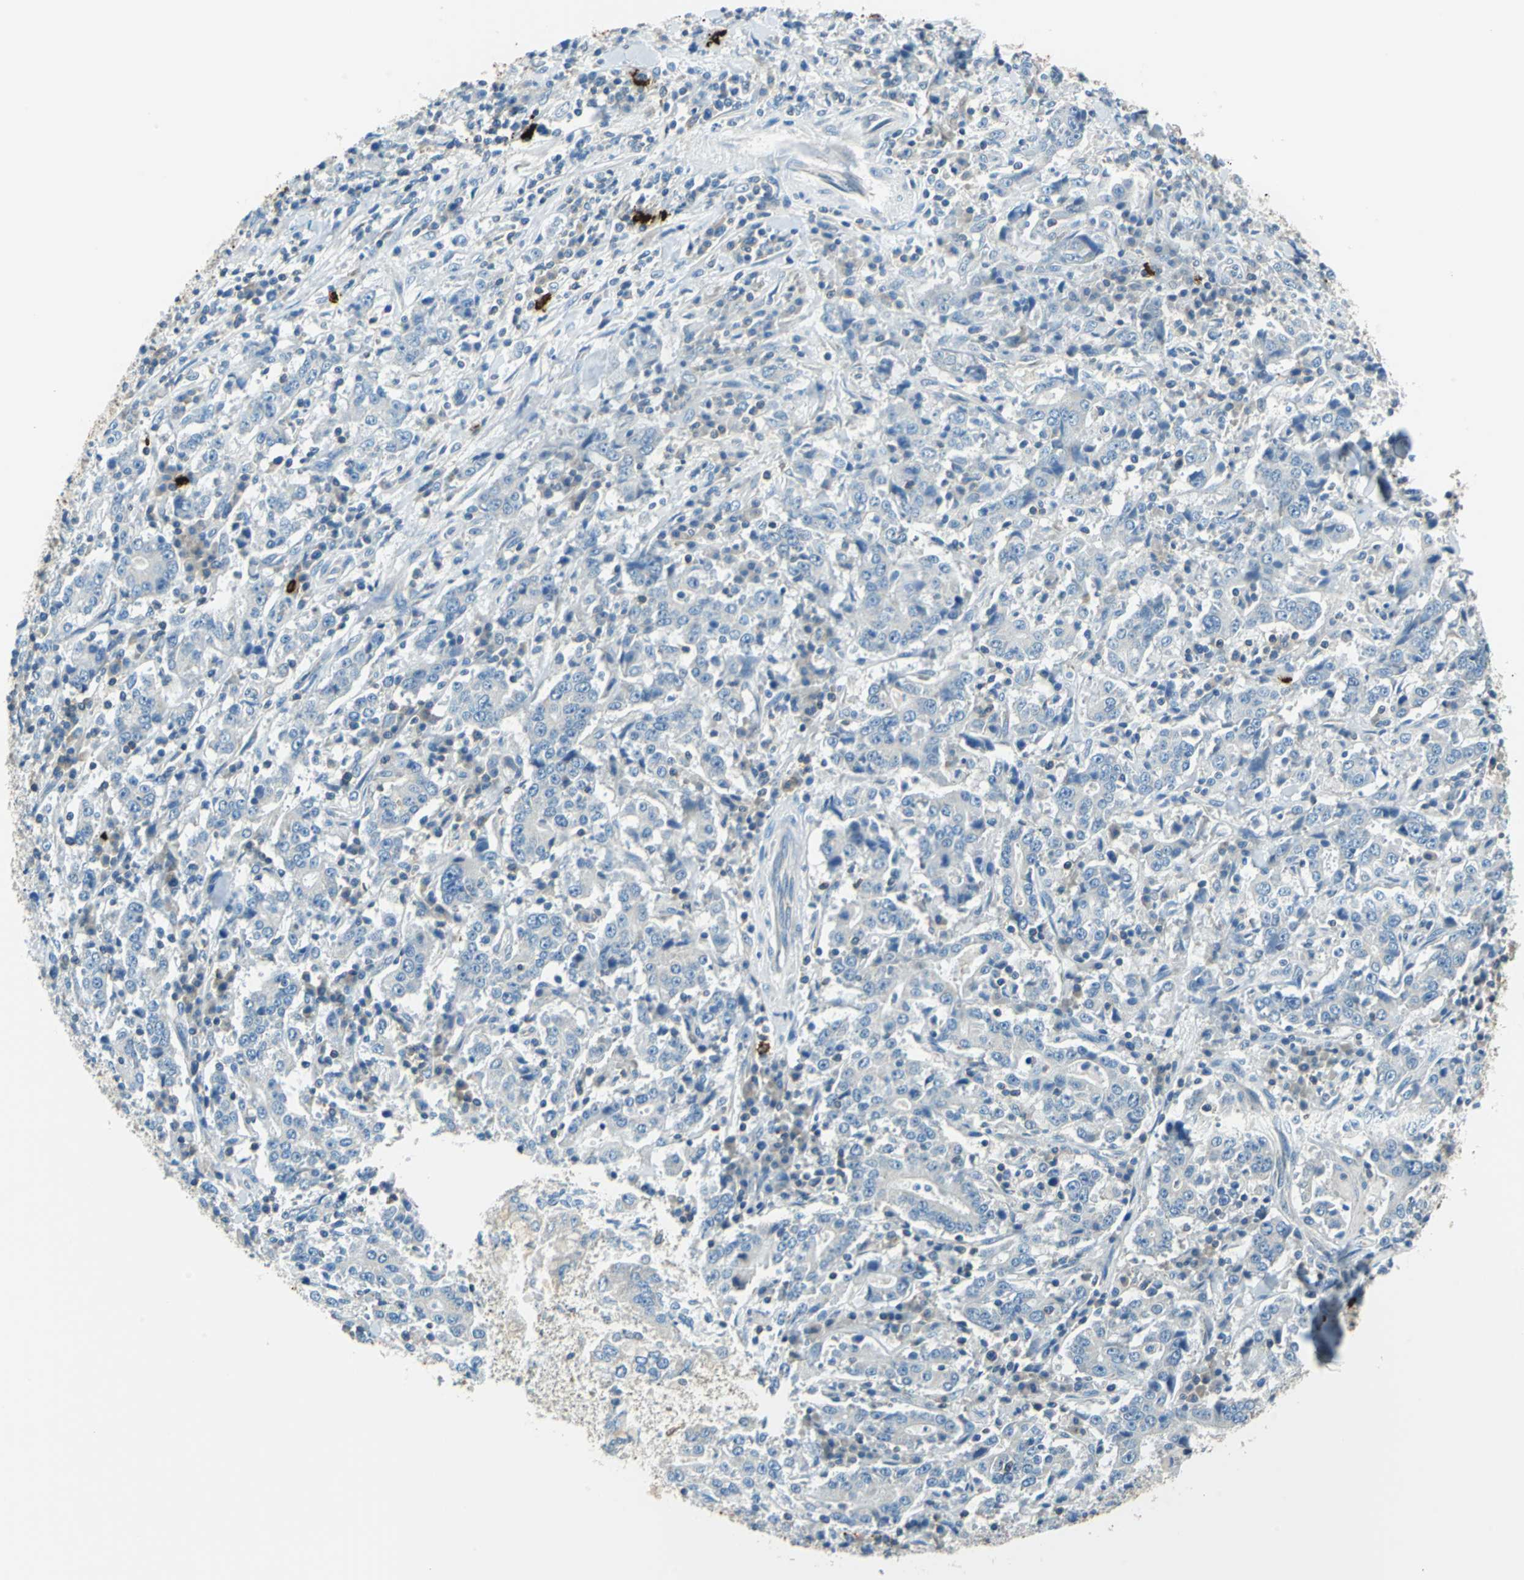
{"staining": {"intensity": "negative", "quantity": "none", "location": "none"}, "tissue": "stomach cancer", "cell_type": "Tumor cells", "image_type": "cancer", "snomed": [{"axis": "morphology", "description": "Normal tissue, NOS"}, {"axis": "morphology", "description": "Adenocarcinoma, NOS"}, {"axis": "topography", "description": "Stomach, upper"}, {"axis": "topography", "description": "Stomach"}], "caption": "High magnification brightfield microscopy of stomach cancer (adenocarcinoma) stained with DAB (brown) and counterstained with hematoxylin (blue): tumor cells show no significant positivity.", "gene": "CPA3", "patient": {"sex": "male", "age": 59}}